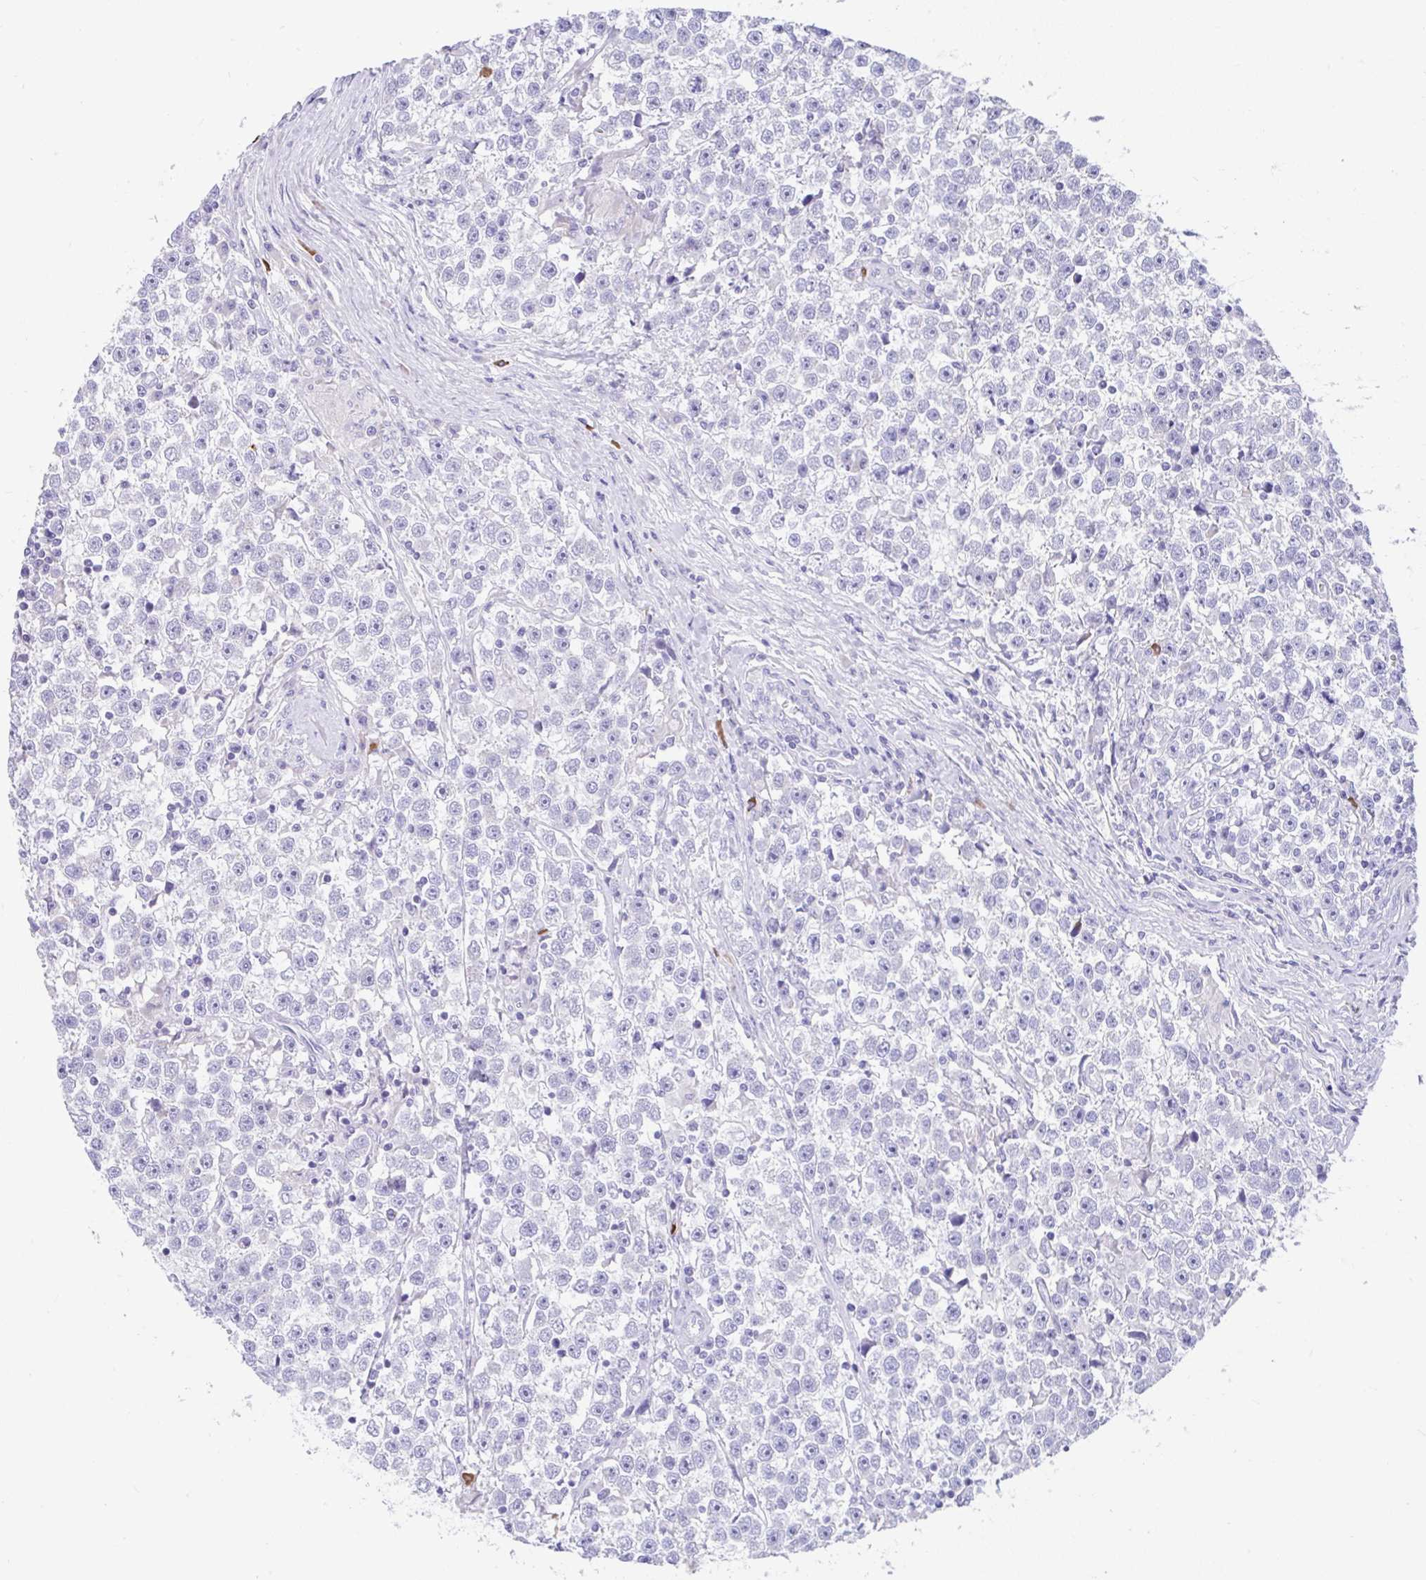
{"staining": {"intensity": "negative", "quantity": "none", "location": "none"}, "tissue": "testis cancer", "cell_type": "Tumor cells", "image_type": "cancer", "snomed": [{"axis": "morphology", "description": "Seminoma, NOS"}, {"axis": "topography", "description": "Testis"}], "caption": "The micrograph displays no staining of tumor cells in seminoma (testis).", "gene": "CCSAP", "patient": {"sex": "male", "age": 31}}